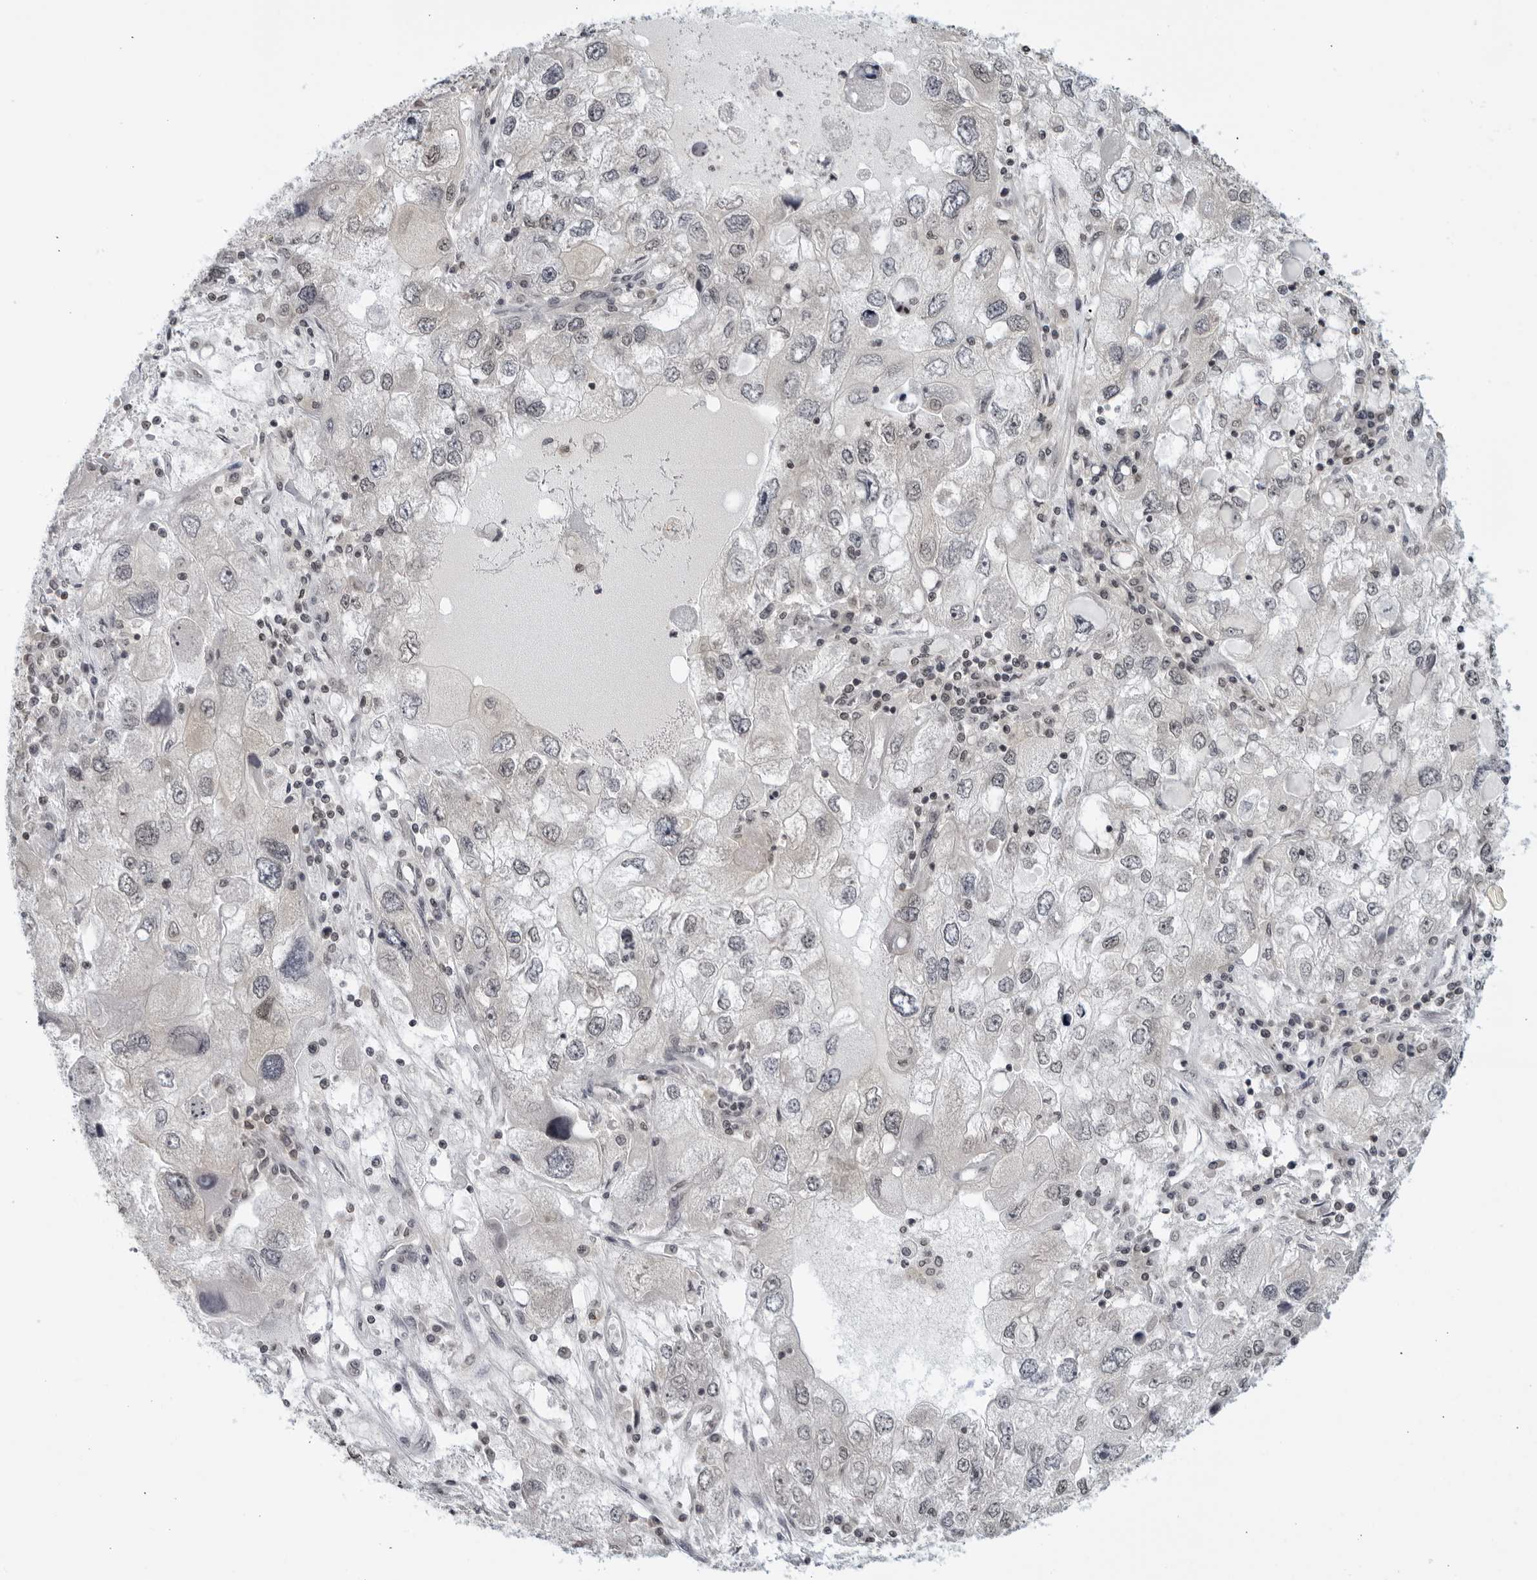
{"staining": {"intensity": "moderate", "quantity": "<25%", "location": "nuclear"}, "tissue": "endometrial cancer", "cell_type": "Tumor cells", "image_type": "cancer", "snomed": [{"axis": "morphology", "description": "Adenocarcinoma, NOS"}, {"axis": "topography", "description": "Endometrium"}], "caption": "Endometrial adenocarcinoma stained for a protein reveals moderate nuclear positivity in tumor cells.", "gene": "CC2D1B", "patient": {"sex": "female", "age": 49}}